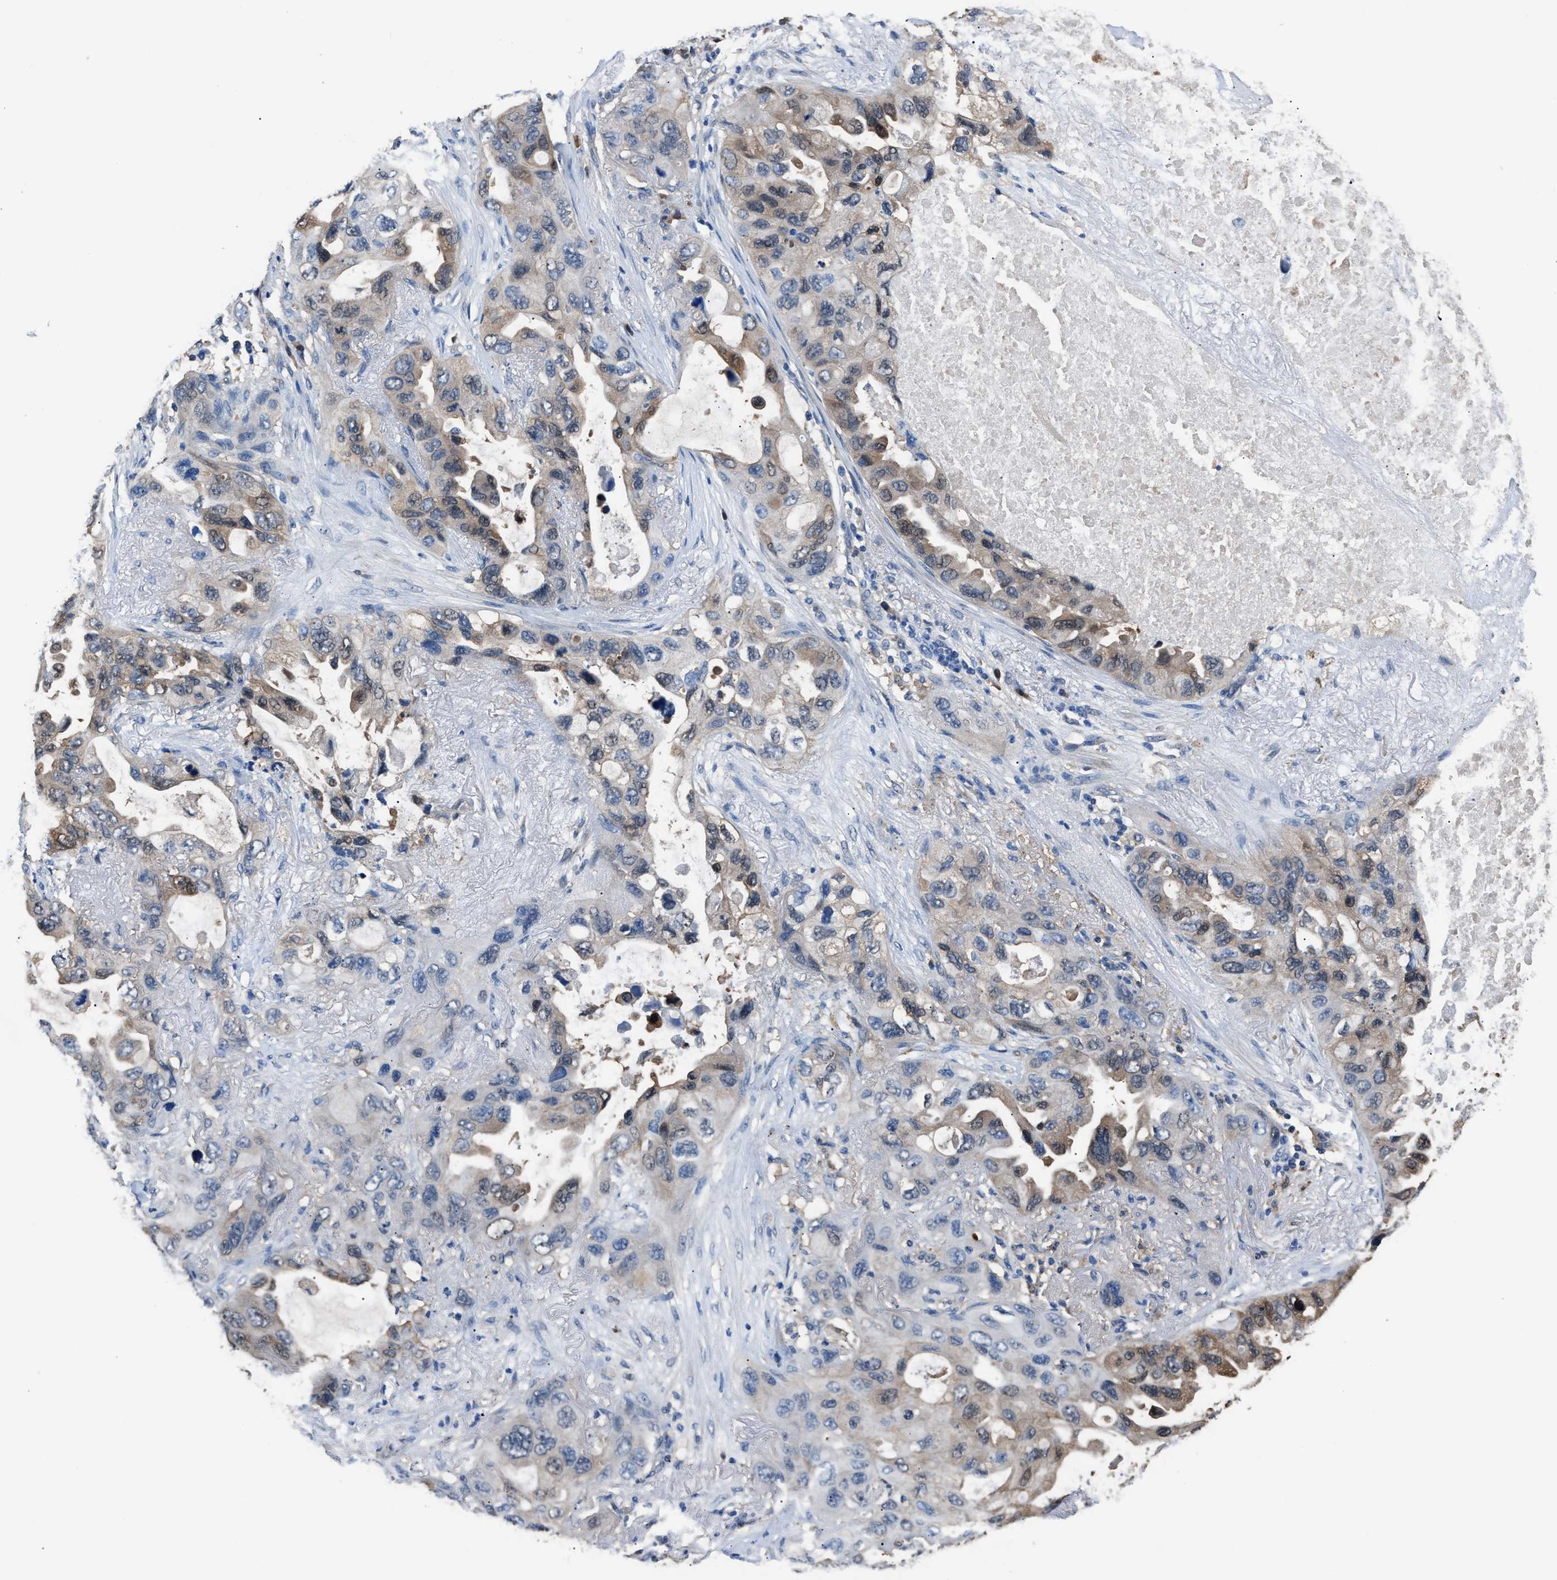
{"staining": {"intensity": "weak", "quantity": "25%-75%", "location": "cytoplasmic/membranous"}, "tissue": "lung cancer", "cell_type": "Tumor cells", "image_type": "cancer", "snomed": [{"axis": "morphology", "description": "Squamous cell carcinoma, NOS"}, {"axis": "topography", "description": "Lung"}], "caption": "This histopathology image displays immunohistochemistry (IHC) staining of lung squamous cell carcinoma, with low weak cytoplasmic/membranous positivity in about 25%-75% of tumor cells.", "gene": "GSTP1", "patient": {"sex": "female", "age": 73}}